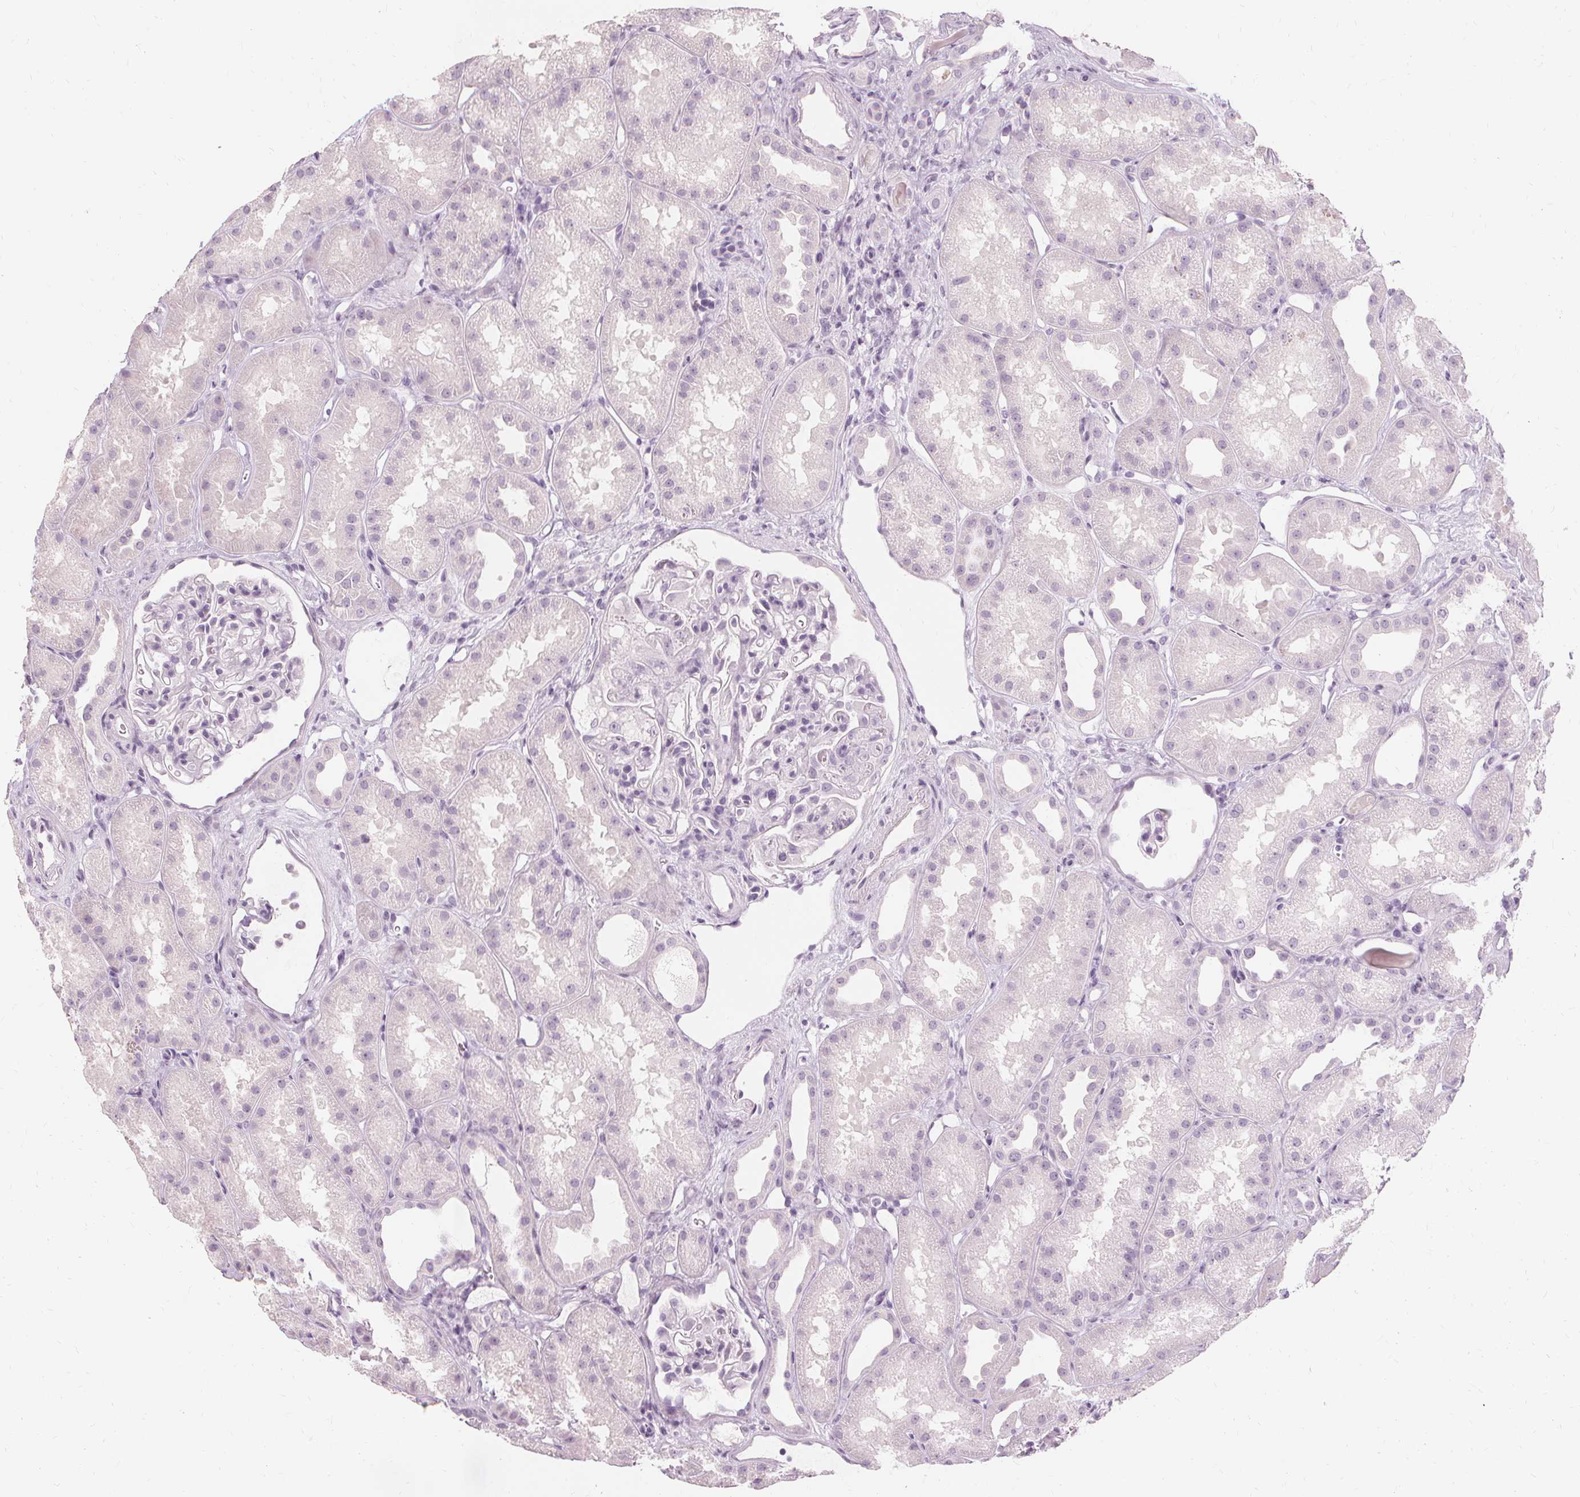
{"staining": {"intensity": "negative", "quantity": "none", "location": "none"}, "tissue": "kidney", "cell_type": "Cells in glomeruli", "image_type": "normal", "snomed": [{"axis": "morphology", "description": "Normal tissue, NOS"}, {"axis": "topography", "description": "Kidney"}], "caption": "Human kidney stained for a protein using immunohistochemistry exhibits no positivity in cells in glomeruli.", "gene": "MUC12", "patient": {"sex": "male", "age": 61}}